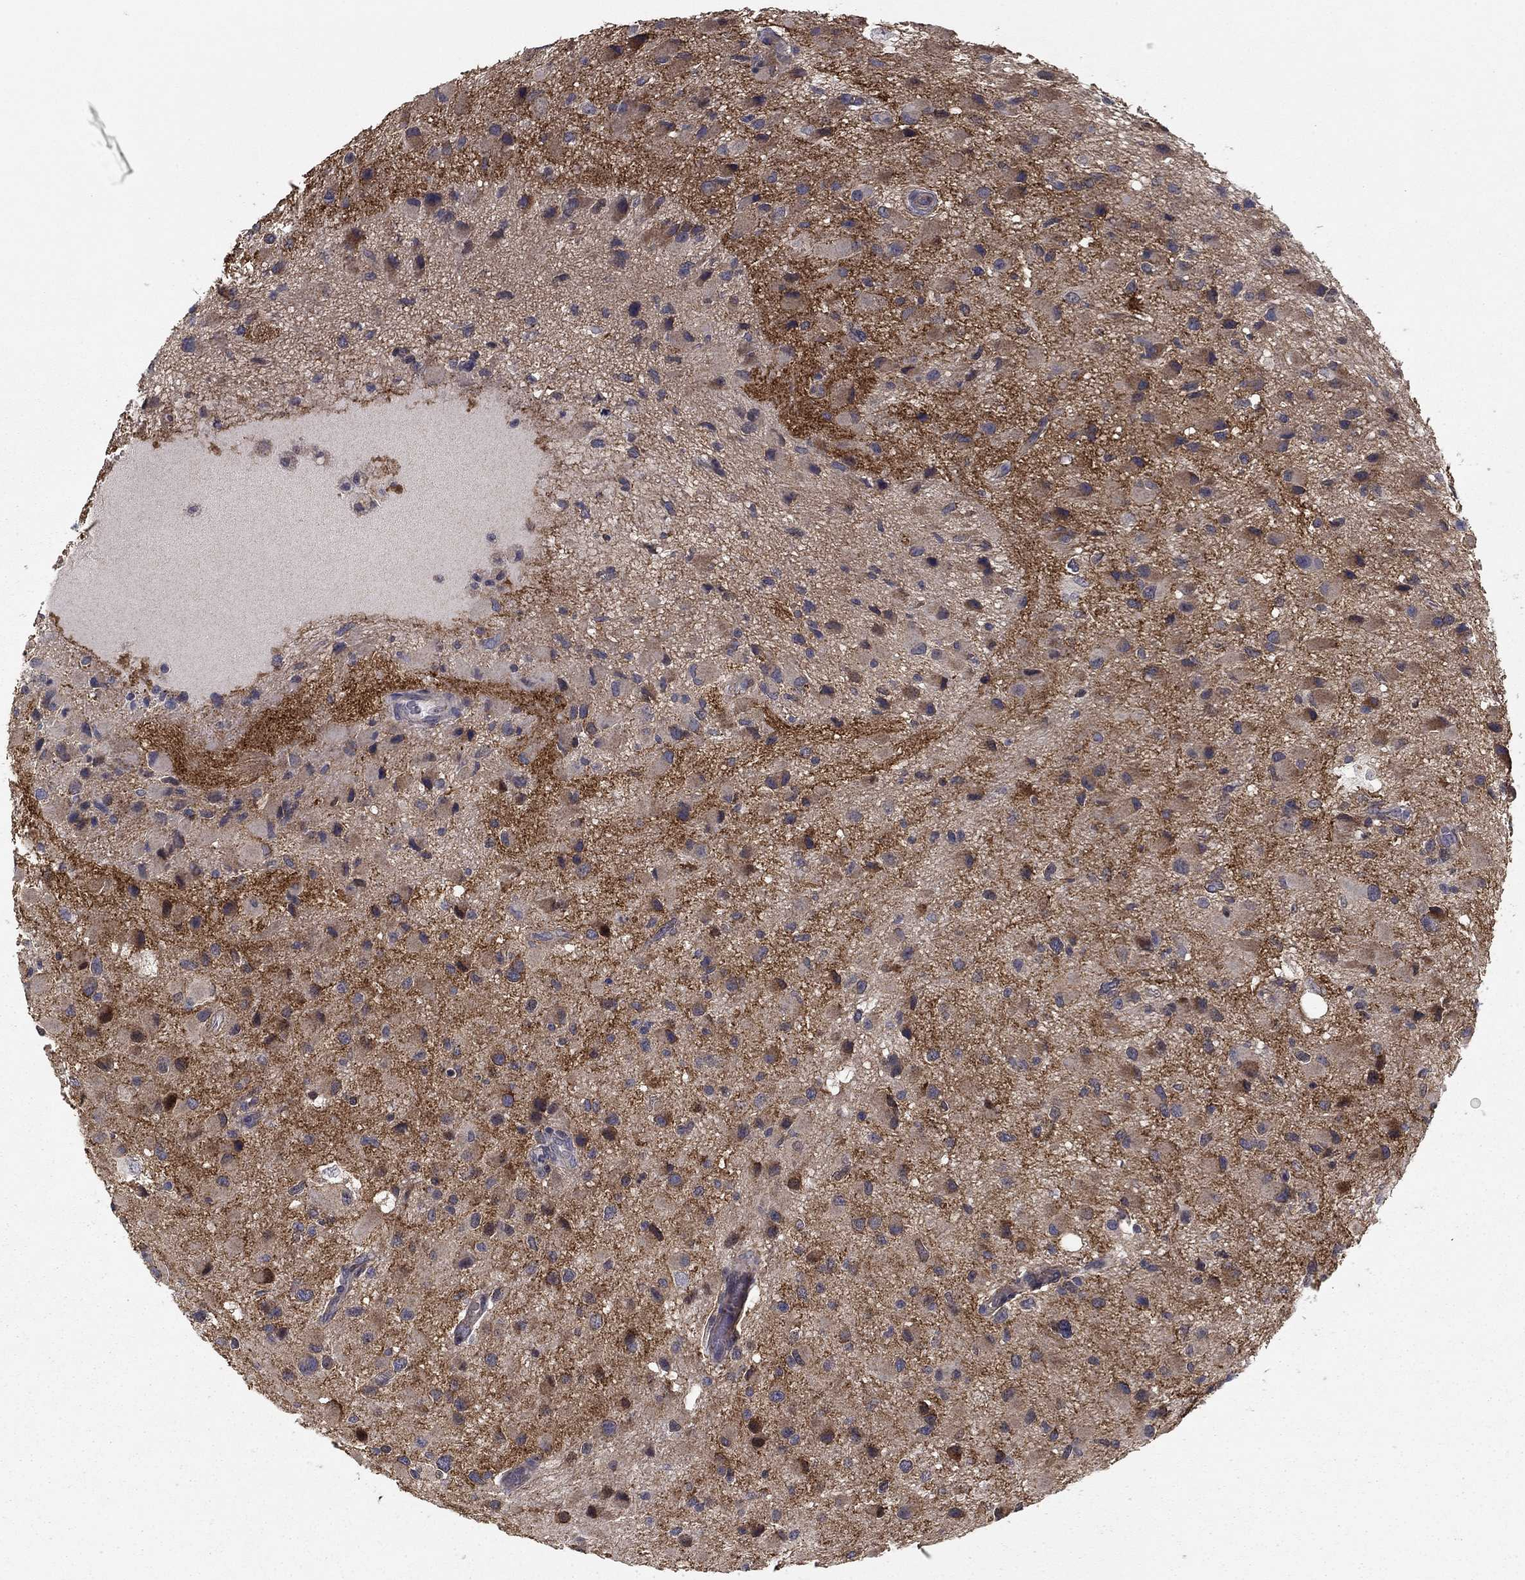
{"staining": {"intensity": "negative", "quantity": "none", "location": "none"}, "tissue": "glioma", "cell_type": "Tumor cells", "image_type": "cancer", "snomed": [{"axis": "morphology", "description": "Glioma, malignant, Low grade"}, {"axis": "topography", "description": "Brain"}], "caption": "The photomicrograph demonstrates no significant staining in tumor cells of glioma. (DAB (3,3'-diaminobenzidine) immunohistochemistry, high magnification).", "gene": "SEPTIN3", "patient": {"sex": "female", "age": 32}}